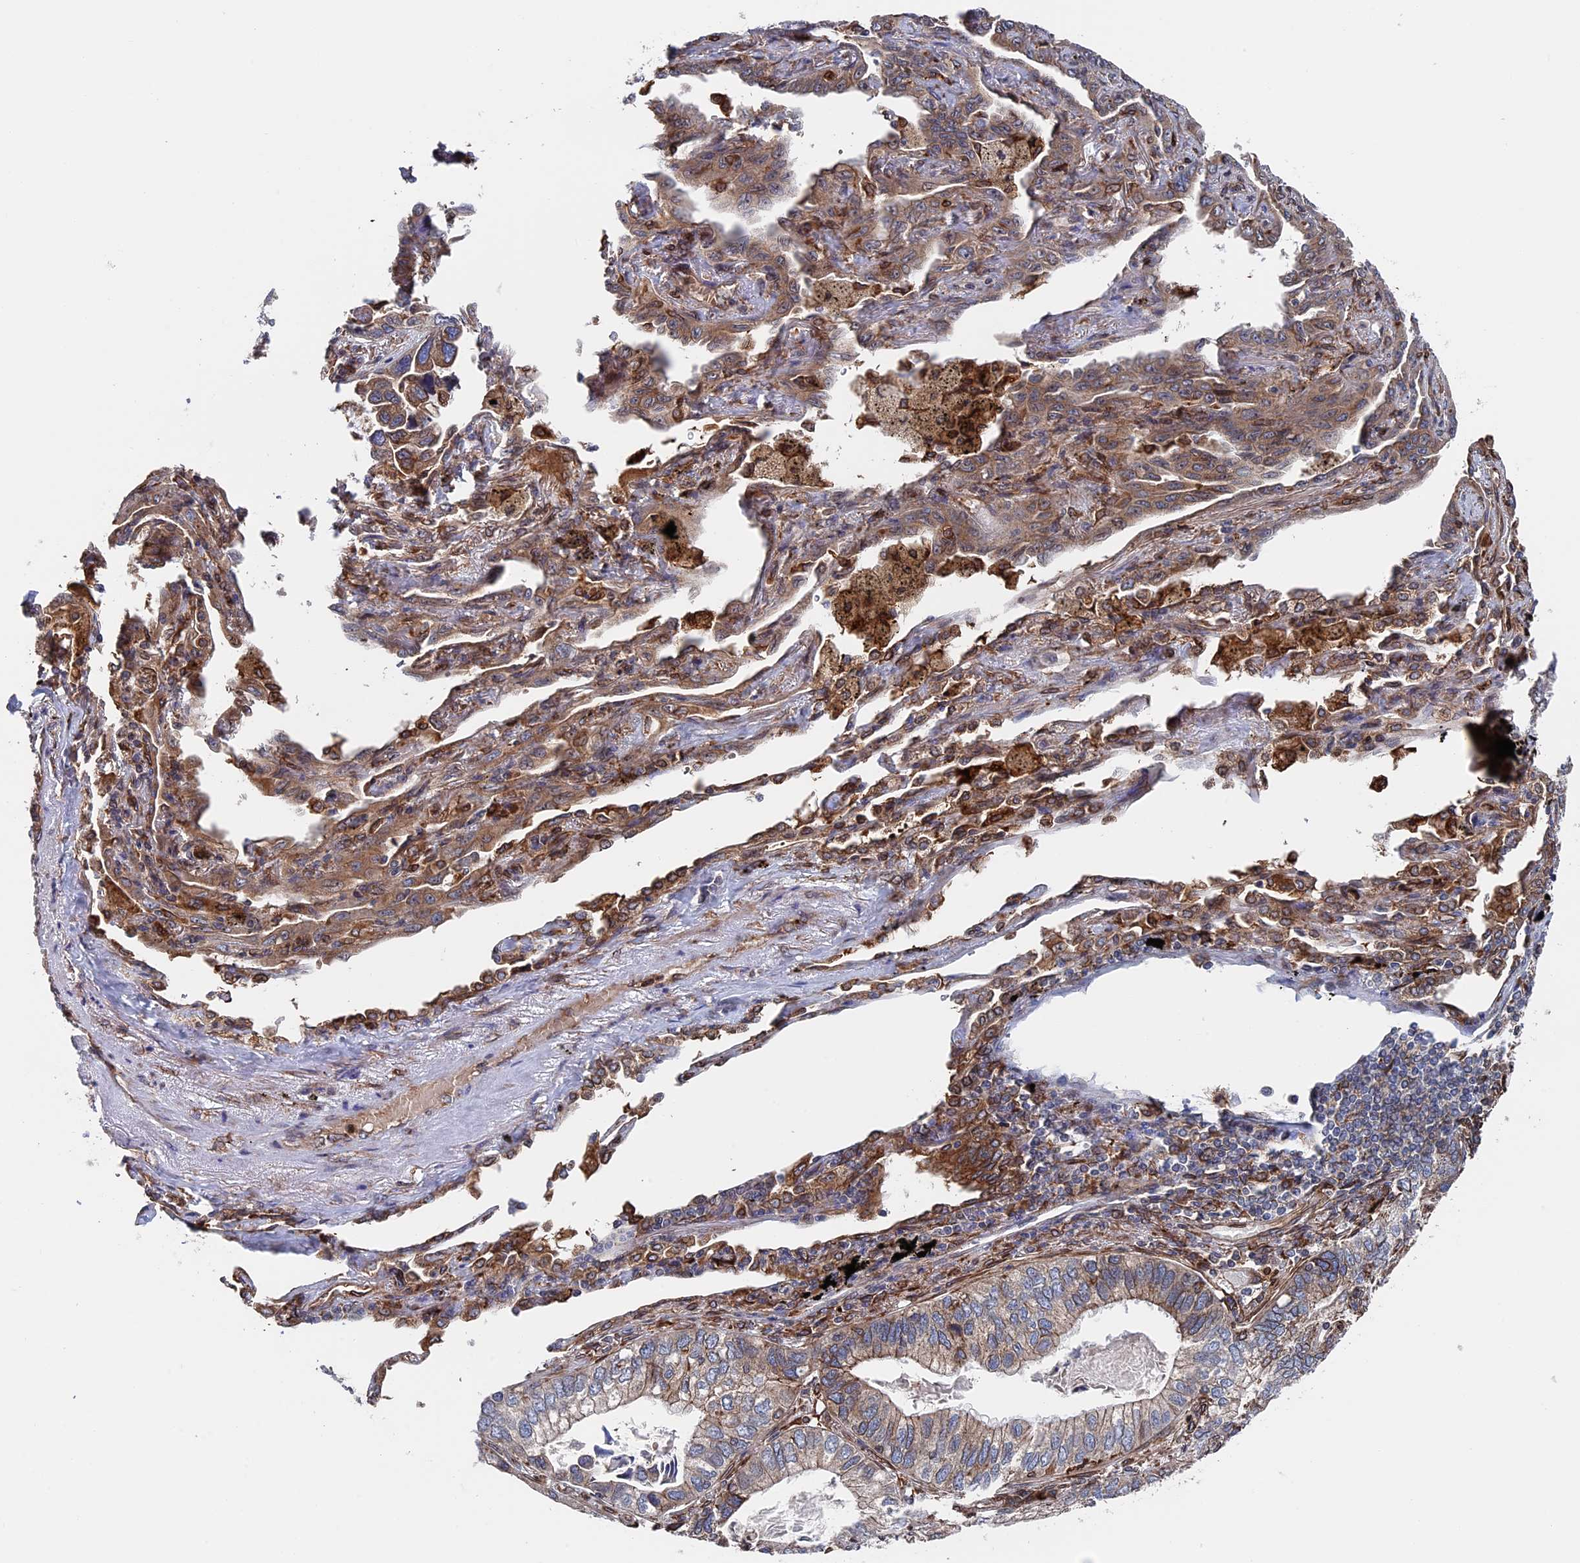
{"staining": {"intensity": "moderate", "quantity": ">75%", "location": "cytoplasmic/membranous"}, "tissue": "lung cancer", "cell_type": "Tumor cells", "image_type": "cancer", "snomed": [{"axis": "morphology", "description": "Adenocarcinoma, NOS"}, {"axis": "topography", "description": "Lung"}], "caption": "Lung cancer (adenocarcinoma) stained for a protein displays moderate cytoplasmic/membranous positivity in tumor cells.", "gene": "RPUSD1", "patient": {"sex": "male", "age": 67}}